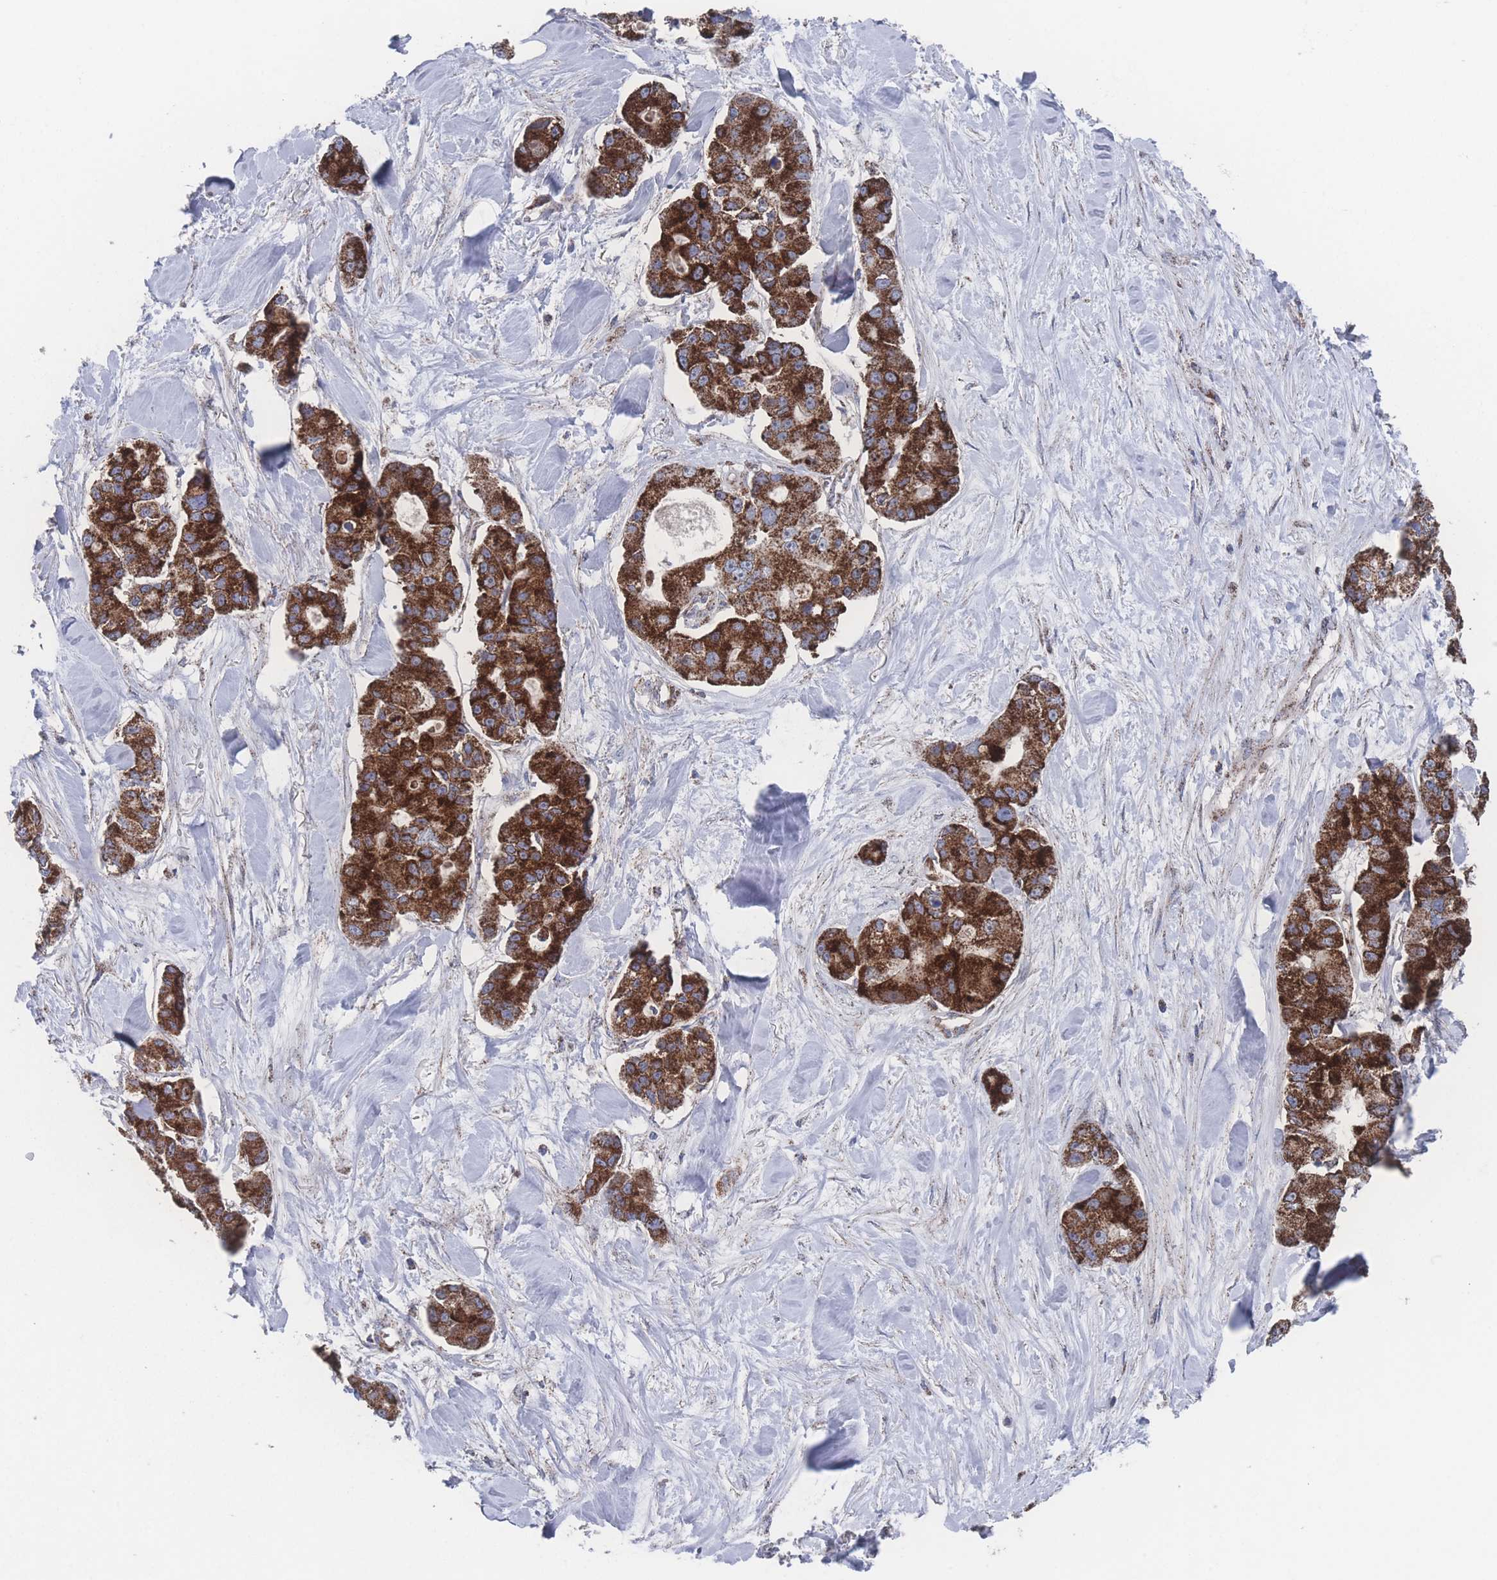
{"staining": {"intensity": "strong", "quantity": ">75%", "location": "cytoplasmic/membranous"}, "tissue": "lung cancer", "cell_type": "Tumor cells", "image_type": "cancer", "snomed": [{"axis": "morphology", "description": "Adenocarcinoma, NOS"}, {"axis": "topography", "description": "Lung"}], "caption": "The micrograph exhibits a brown stain indicating the presence of a protein in the cytoplasmic/membranous of tumor cells in lung cancer (adenocarcinoma). The staining was performed using DAB to visualize the protein expression in brown, while the nuclei were stained in blue with hematoxylin (Magnification: 20x).", "gene": "PEX14", "patient": {"sex": "female", "age": 54}}